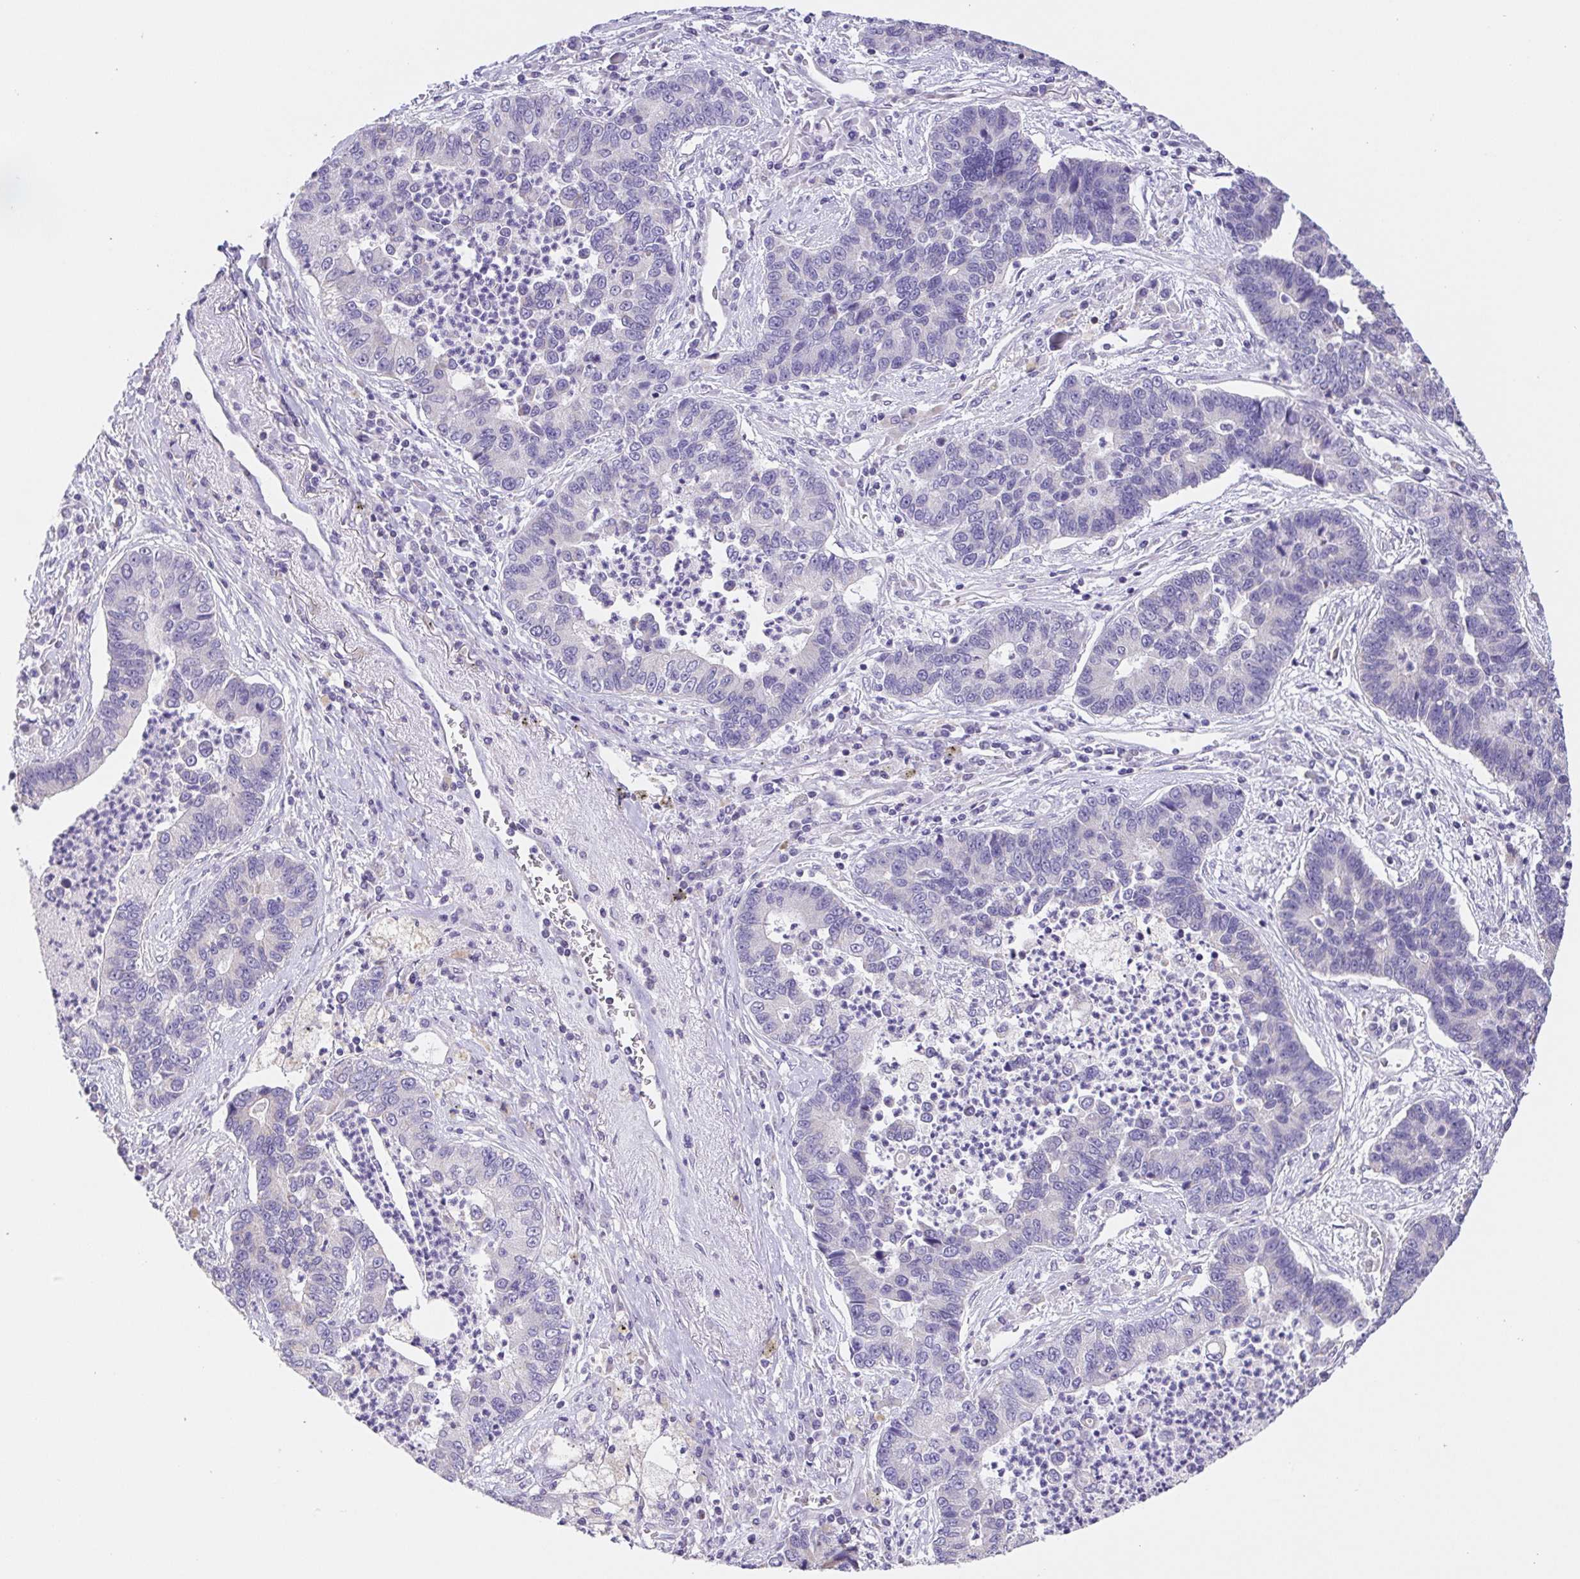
{"staining": {"intensity": "negative", "quantity": "none", "location": "none"}, "tissue": "lung cancer", "cell_type": "Tumor cells", "image_type": "cancer", "snomed": [{"axis": "morphology", "description": "Adenocarcinoma, NOS"}, {"axis": "topography", "description": "Lung"}], "caption": "Histopathology image shows no protein expression in tumor cells of adenocarcinoma (lung) tissue.", "gene": "FKBP6", "patient": {"sex": "female", "age": 57}}